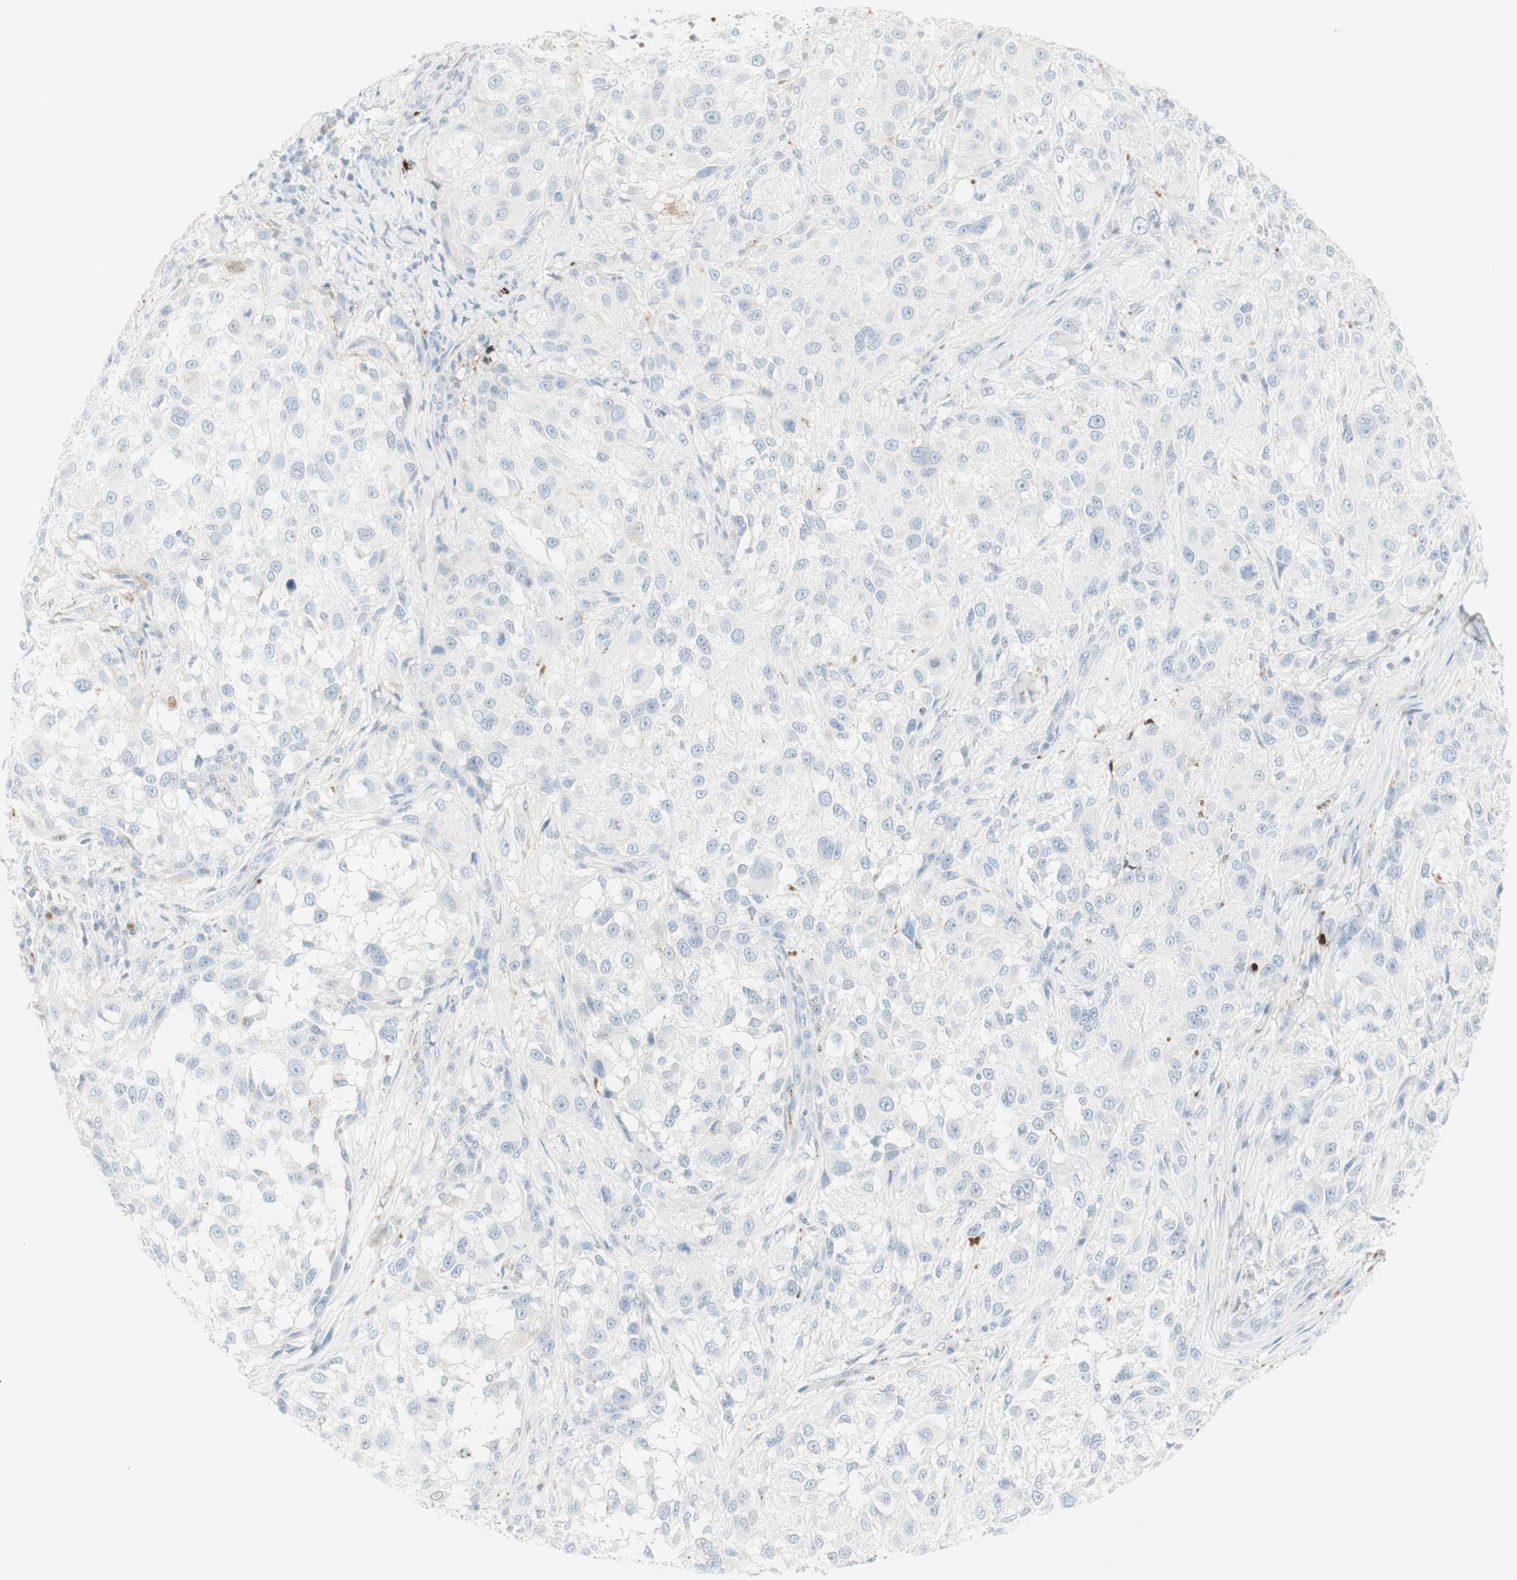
{"staining": {"intensity": "negative", "quantity": "none", "location": "none"}, "tissue": "melanoma", "cell_type": "Tumor cells", "image_type": "cancer", "snomed": [{"axis": "morphology", "description": "Necrosis, NOS"}, {"axis": "morphology", "description": "Malignant melanoma, NOS"}, {"axis": "topography", "description": "Skin"}], "caption": "Immunohistochemistry of human malignant melanoma demonstrates no staining in tumor cells.", "gene": "MDK", "patient": {"sex": "female", "age": 87}}